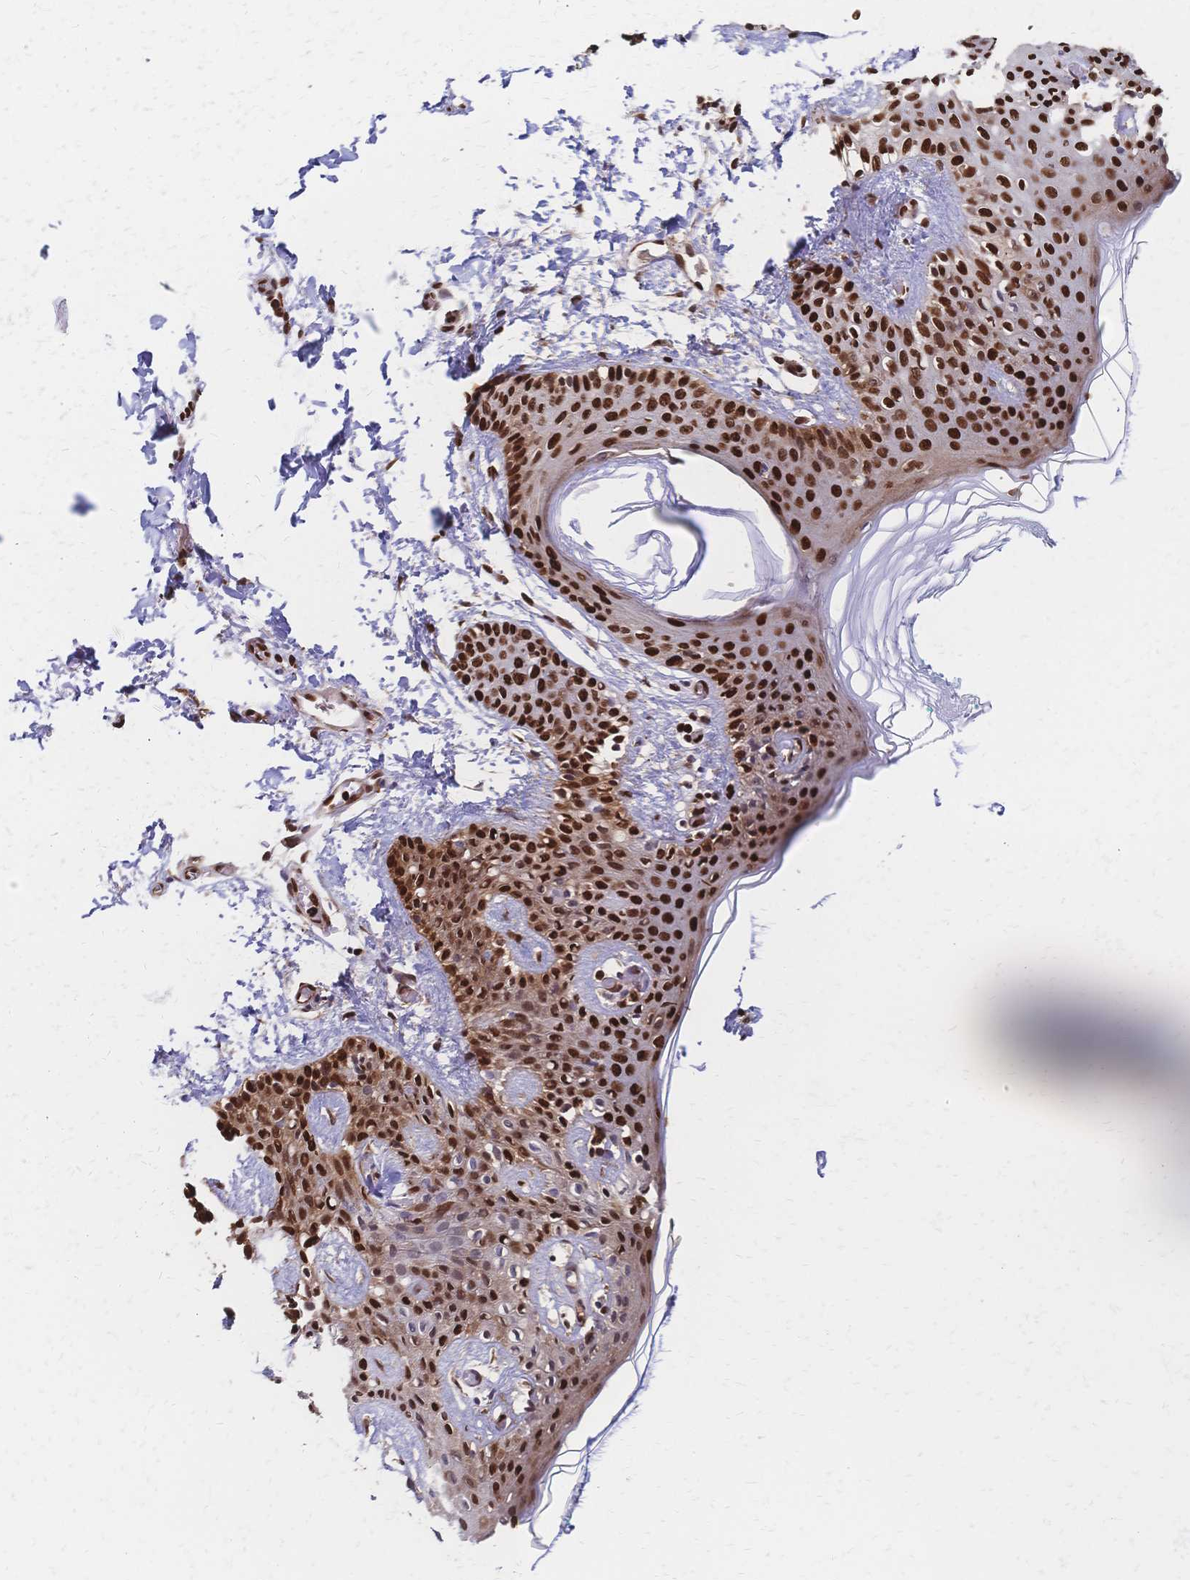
{"staining": {"intensity": "strong", "quantity": ">75%", "location": "nuclear"}, "tissue": "skin", "cell_type": "Fibroblasts", "image_type": "normal", "snomed": [{"axis": "morphology", "description": "Normal tissue, NOS"}, {"axis": "topography", "description": "Skin"}], "caption": "Skin stained for a protein (brown) displays strong nuclear positive staining in approximately >75% of fibroblasts.", "gene": "HDGF", "patient": {"sex": "male", "age": 16}}